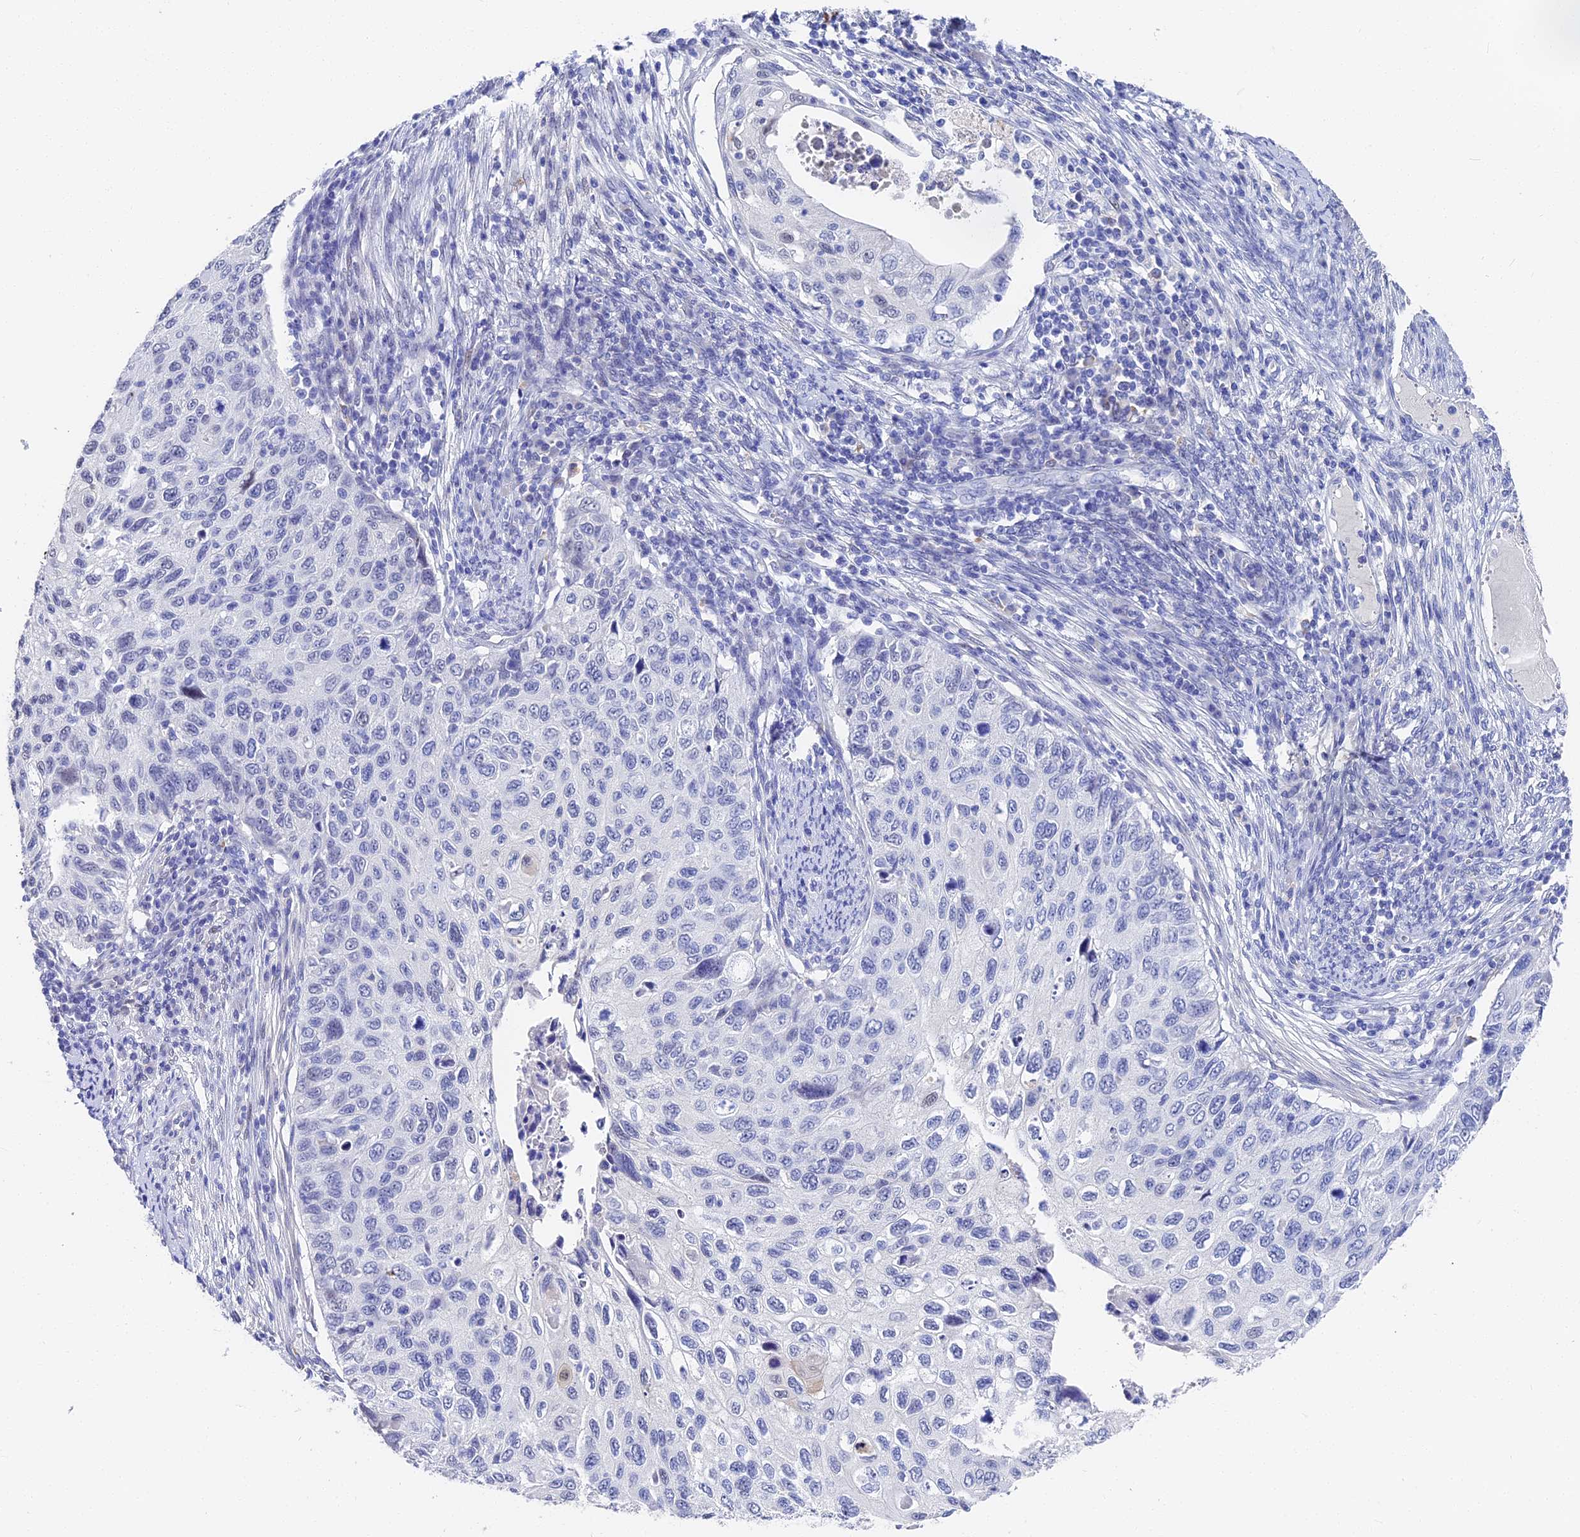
{"staining": {"intensity": "negative", "quantity": "none", "location": "none"}, "tissue": "cervical cancer", "cell_type": "Tumor cells", "image_type": "cancer", "snomed": [{"axis": "morphology", "description": "Squamous cell carcinoma, NOS"}, {"axis": "topography", "description": "Cervix"}], "caption": "This is an immunohistochemistry (IHC) image of cervical cancer. There is no staining in tumor cells.", "gene": "VPS33B", "patient": {"sex": "female", "age": 70}}